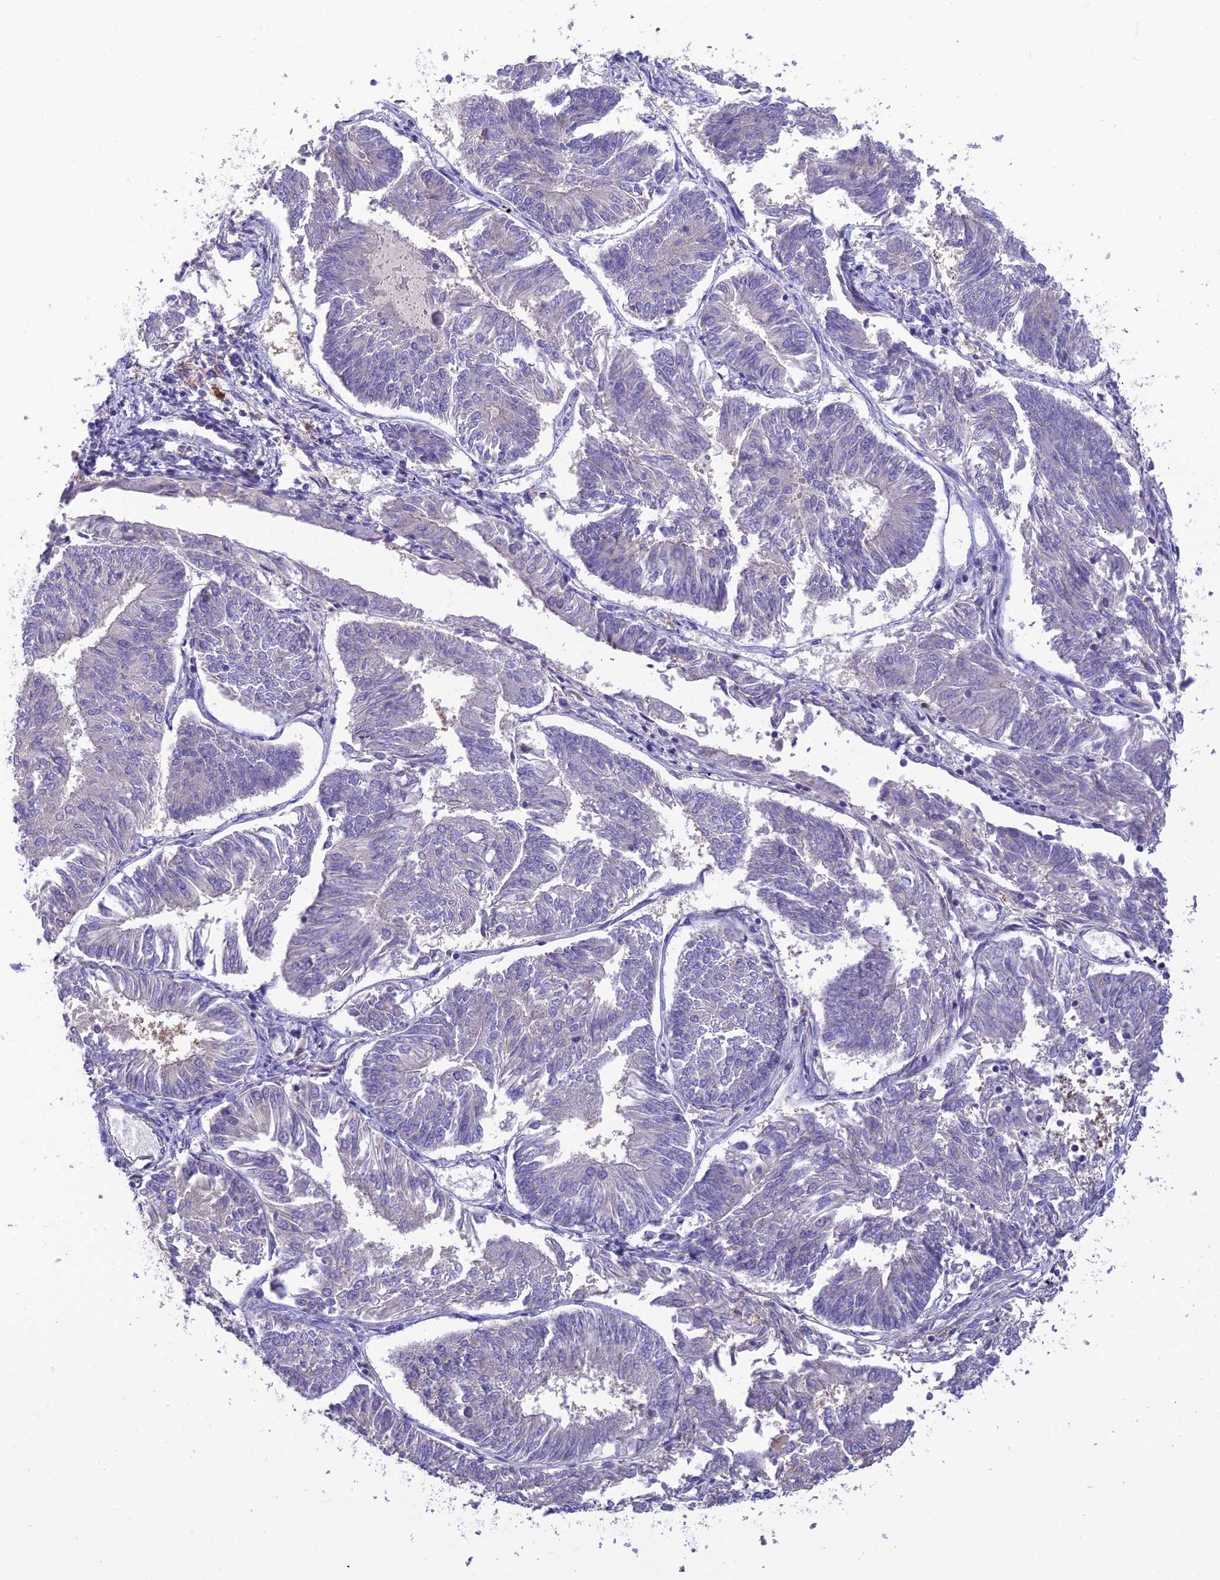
{"staining": {"intensity": "negative", "quantity": "none", "location": "none"}, "tissue": "endometrial cancer", "cell_type": "Tumor cells", "image_type": "cancer", "snomed": [{"axis": "morphology", "description": "Adenocarcinoma, NOS"}, {"axis": "topography", "description": "Endometrium"}], "caption": "Immunohistochemistry micrograph of neoplastic tissue: endometrial cancer stained with DAB shows no significant protein staining in tumor cells. (DAB immunohistochemistry (IHC) visualized using brightfield microscopy, high magnification).", "gene": "SFT2D2", "patient": {"sex": "female", "age": 58}}